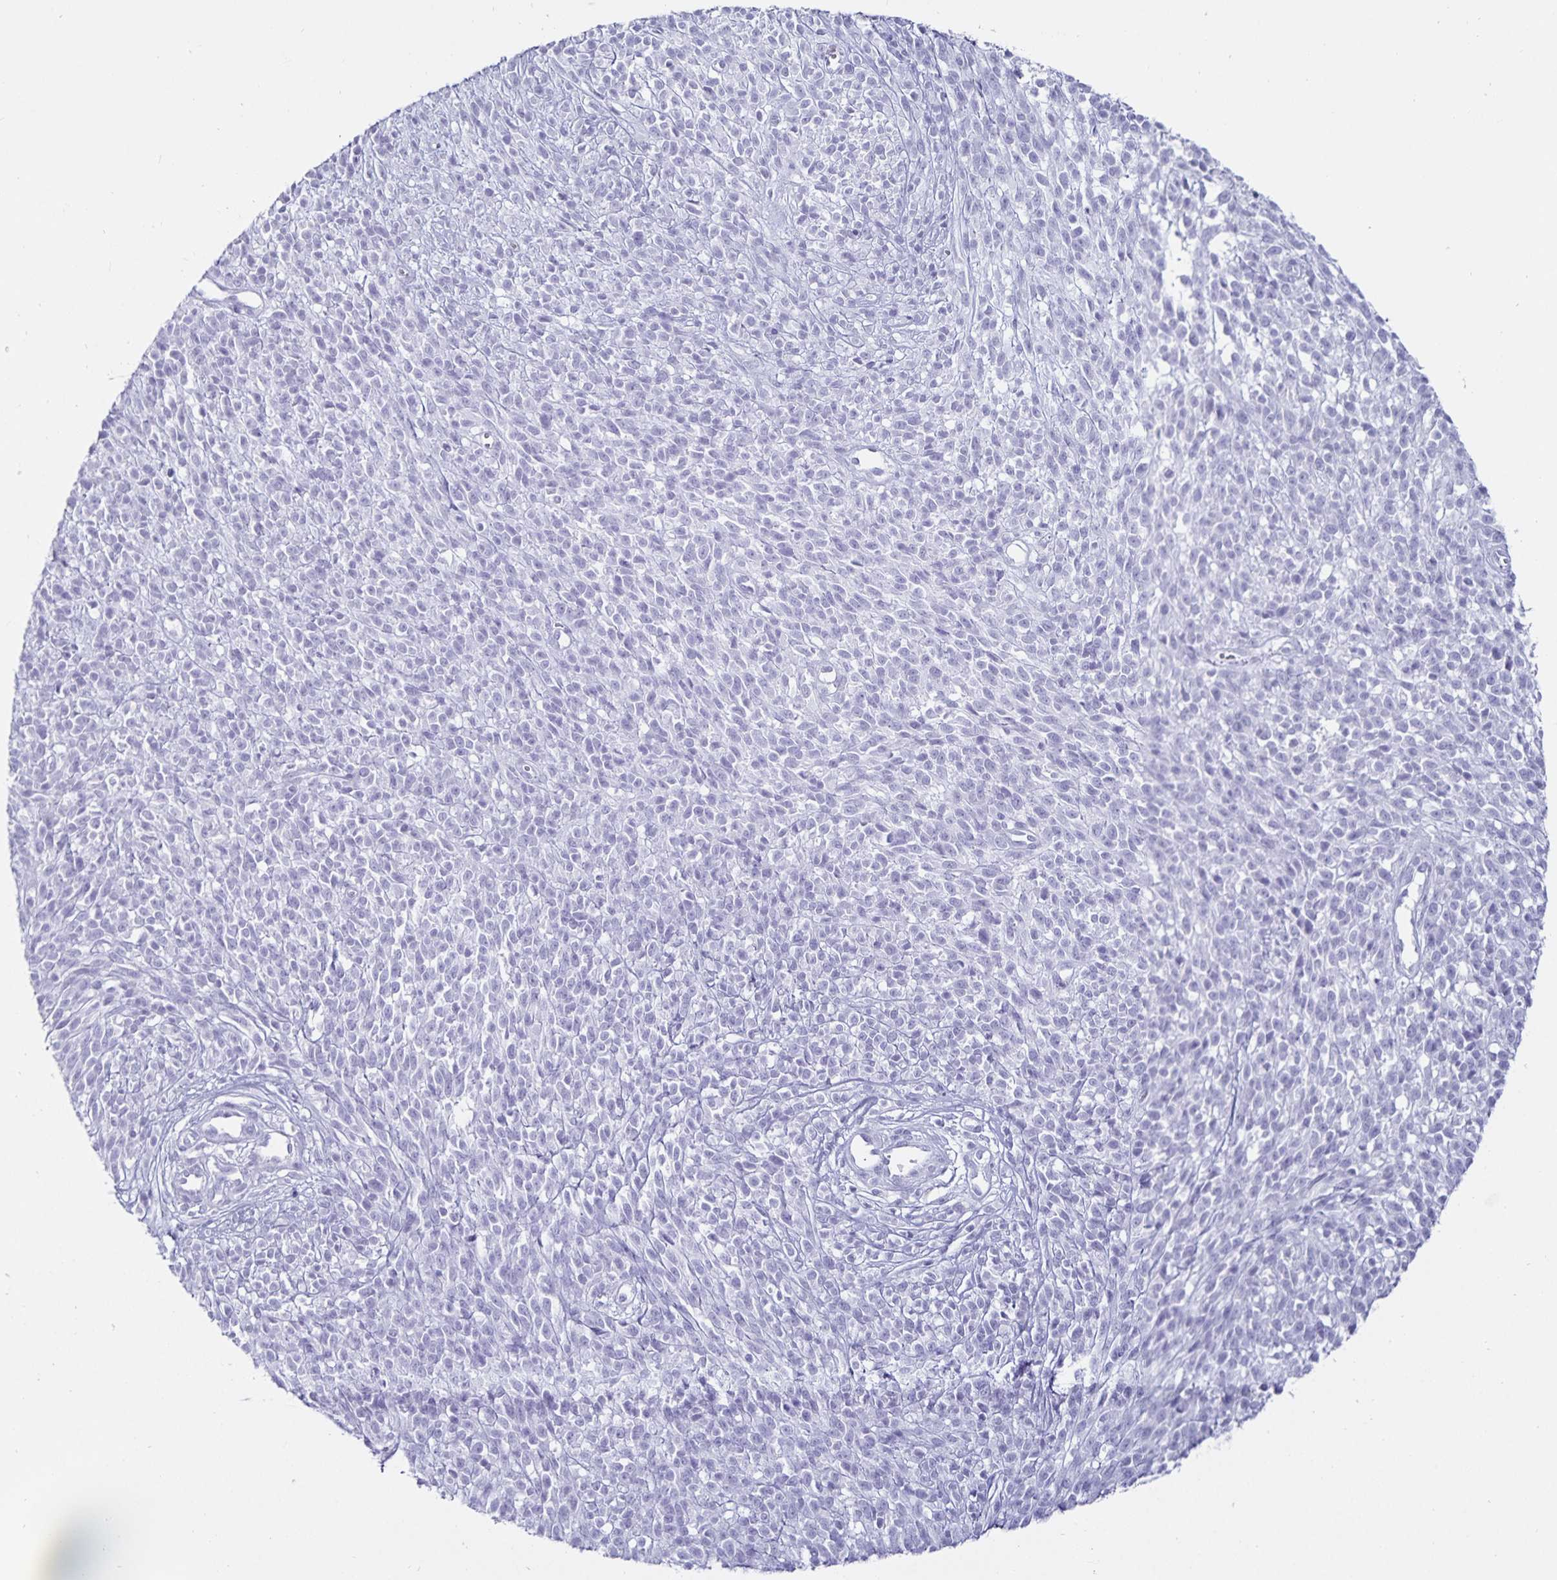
{"staining": {"intensity": "negative", "quantity": "none", "location": "none"}, "tissue": "melanoma", "cell_type": "Tumor cells", "image_type": "cancer", "snomed": [{"axis": "morphology", "description": "Malignant melanoma, NOS"}, {"axis": "topography", "description": "Skin"}, {"axis": "topography", "description": "Skin of trunk"}], "caption": "Immunohistochemical staining of human melanoma exhibits no significant expression in tumor cells. The staining is performed using DAB brown chromogen with nuclei counter-stained in using hematoxylin.", "gene": "DEFA6", "patient": {"sex": "male", "age": 74}}